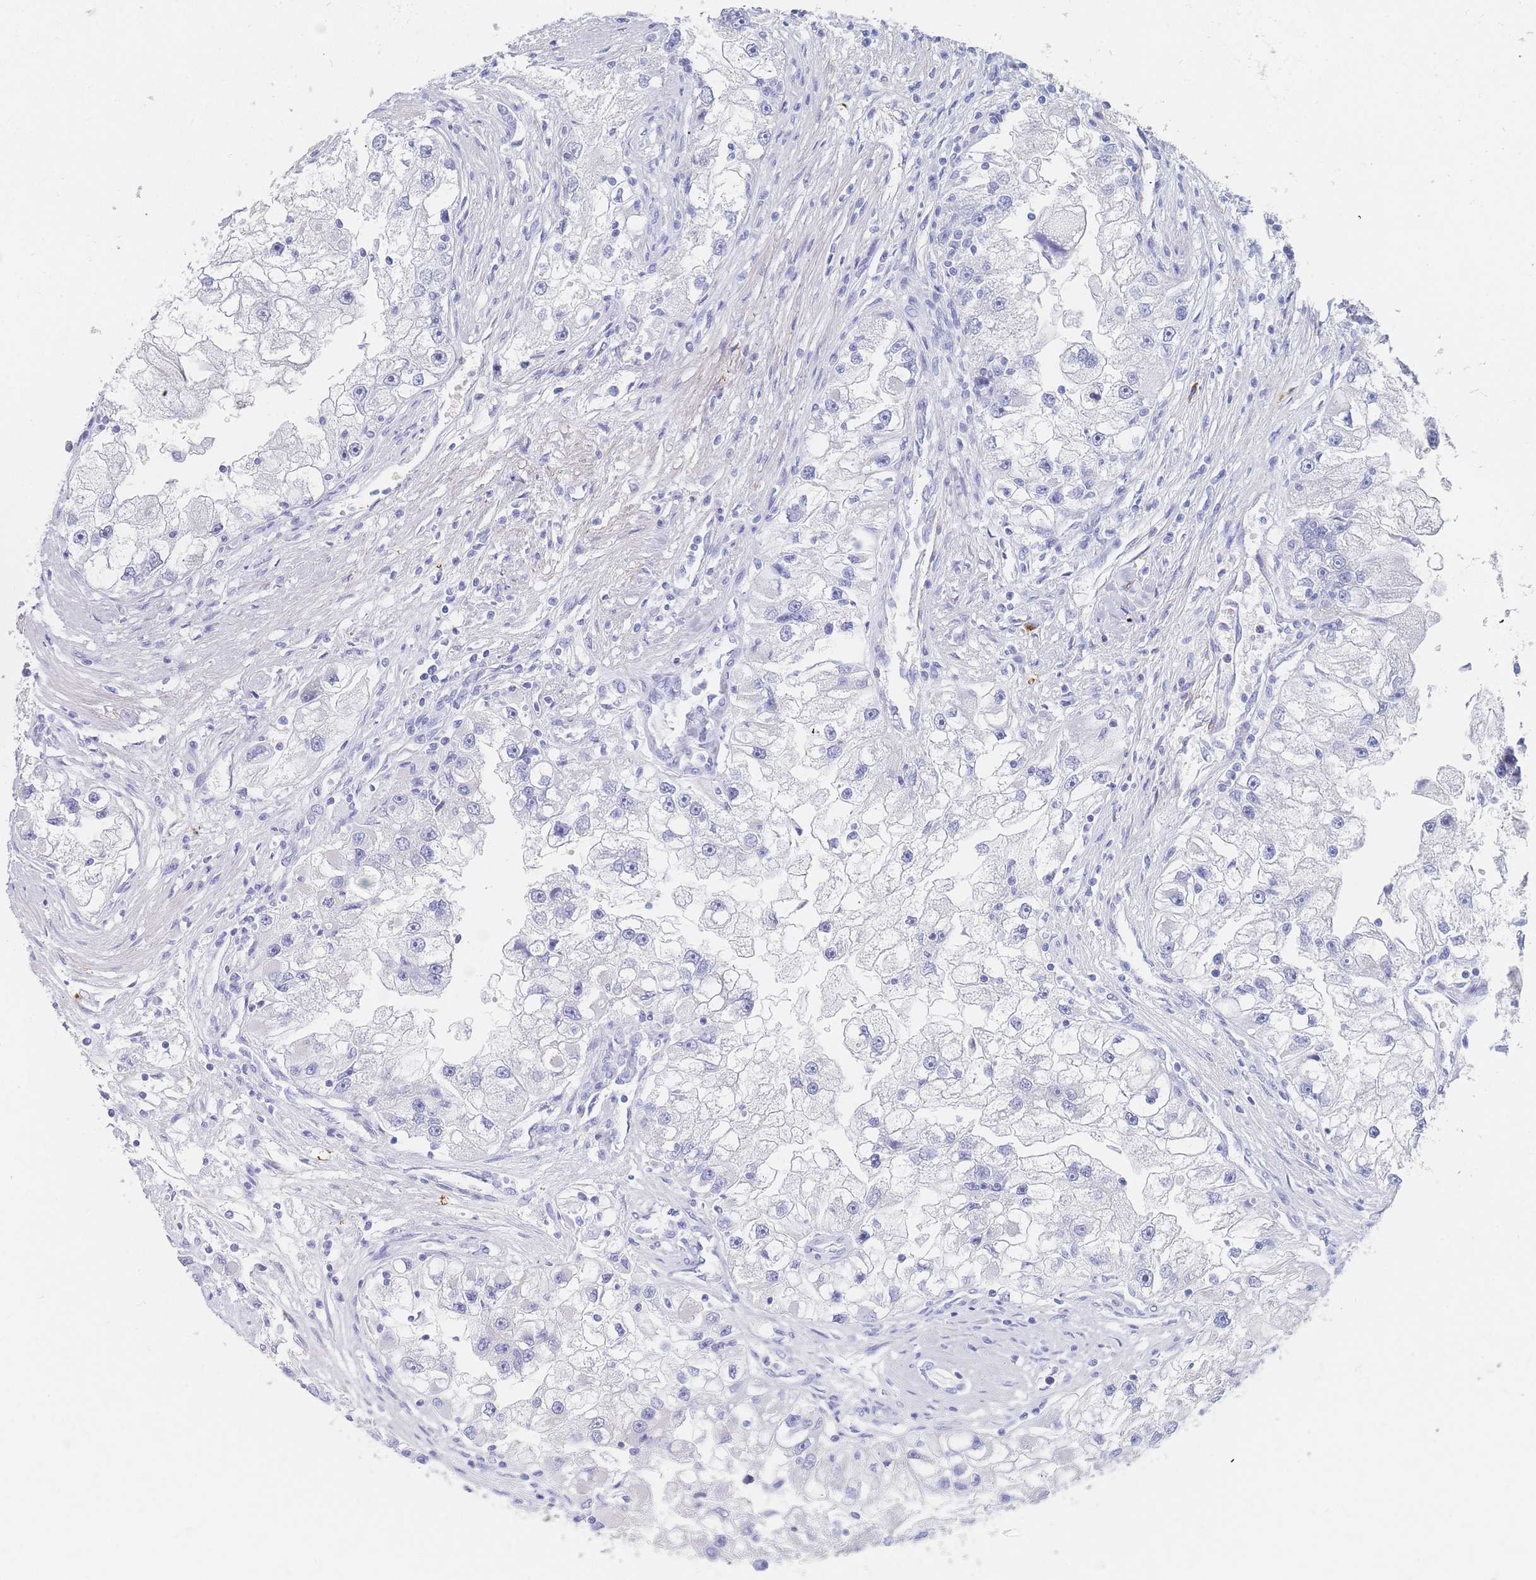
{"staining": {"intensity": "negative", "quantity": "none", "location": "none"}, "tissue": "renal cancer", "cell_type": "Tumor cells", "image_type": "cancer", "snomed": [{"axis": "morphology", "description": "Adenocarcinoma, NOS"}, {"axis": "topography", "description": "Kidney"}], "caption": "Adenocarcinoma (renal) stained for a protein using IHC shows no staining tumor cells.", "gene": "SLC25A35", "patient": {"sex": "male", "age": 63}}